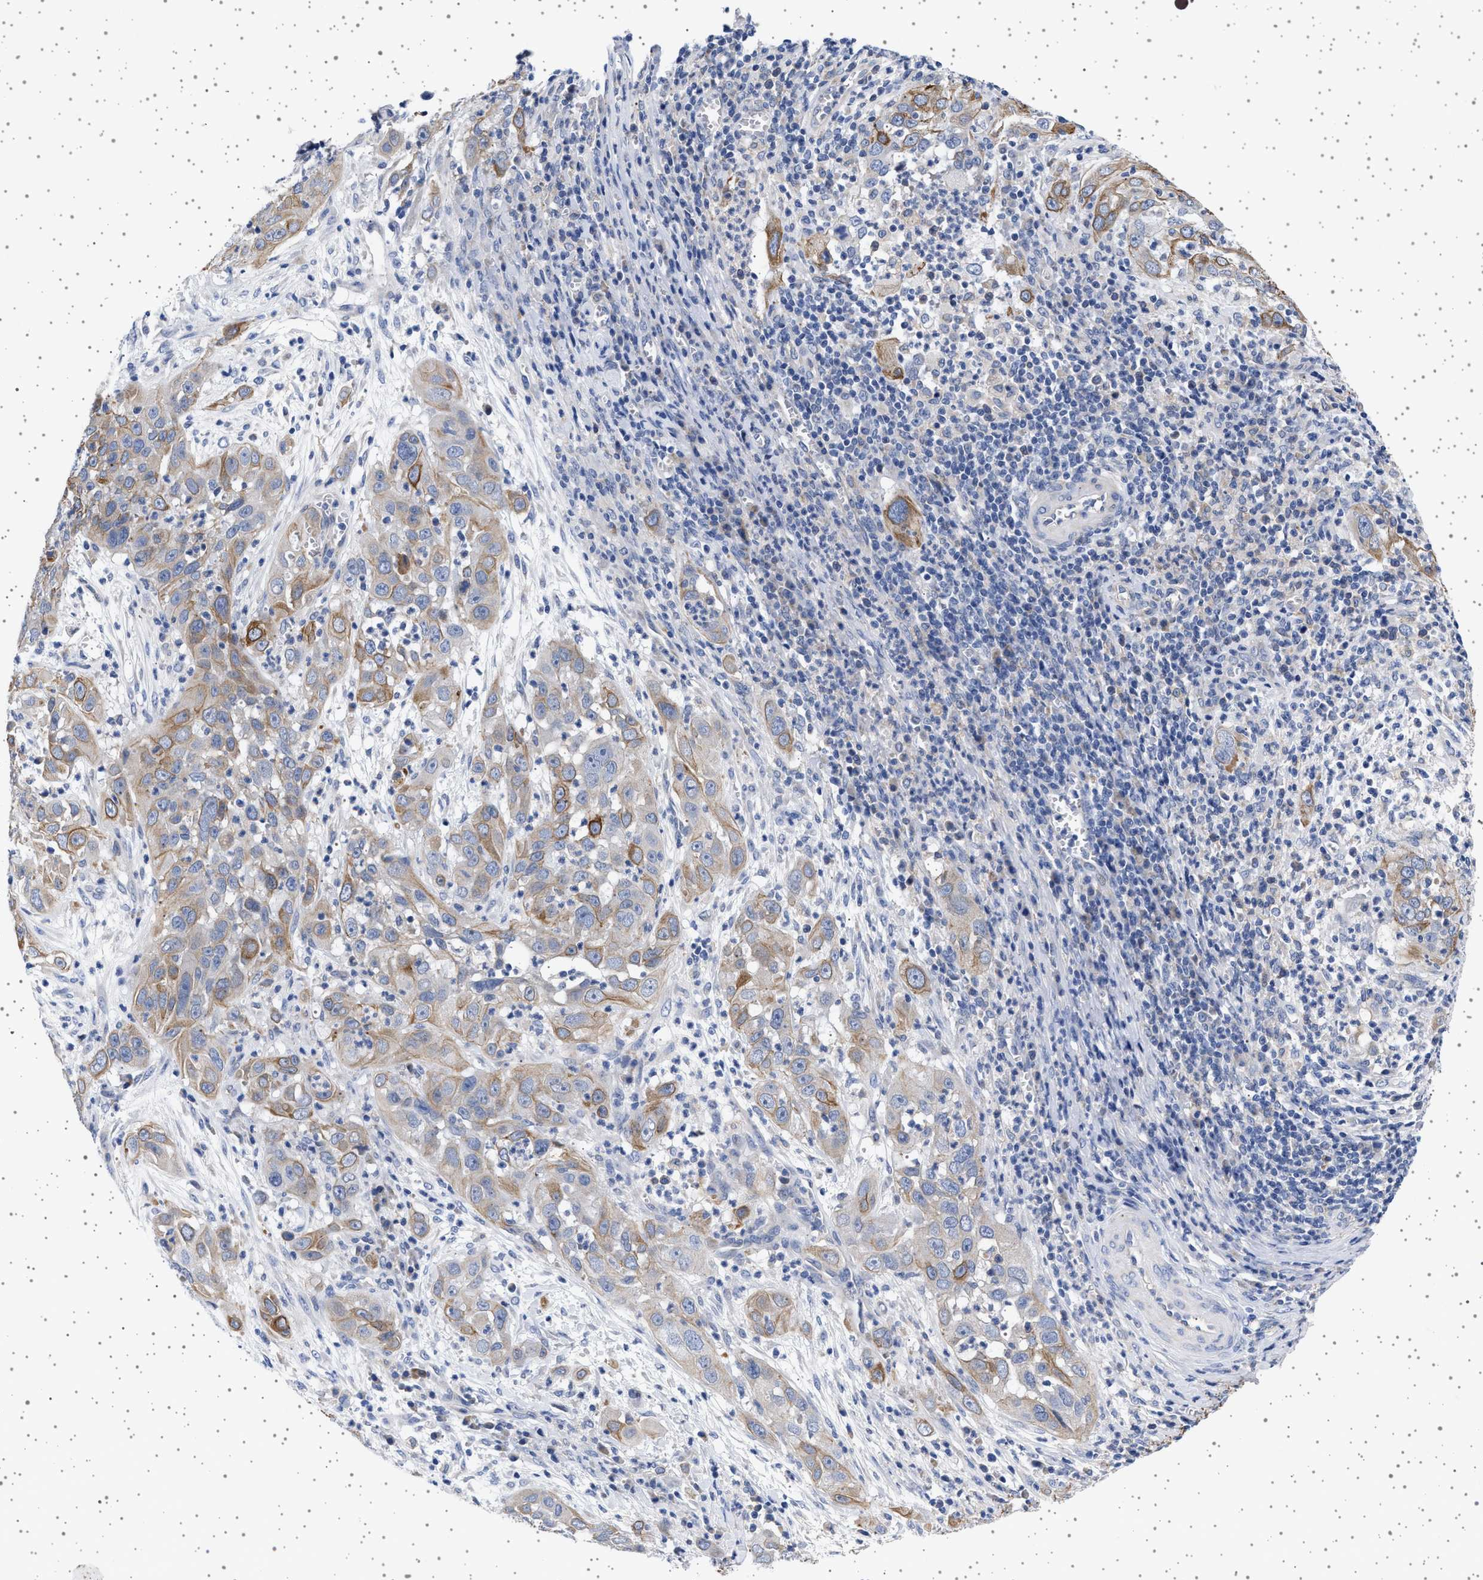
{"staining": {"intensity": "weak", "quantity": ">75%", "location": "cytoplasmic/membranous"}, "tissue": "cervical cancer", "cell_type": "Tumor cells", "image_type": "cancer", "snomed": [{"axis": "morphology", "description": "Squamous cell carcinoma, NOS"}, {"axis": "topography", "description": "Cervix"}], "caption": "IHC (DAB) staining of cervical cancer (squamous cell carcinoma) demonstrates weak cytoplasmic/membranous protein staining in approximately >75% of tumor cells.", "gene": "TRMT10B", "patient": {"sex": "female", "age": 32}}